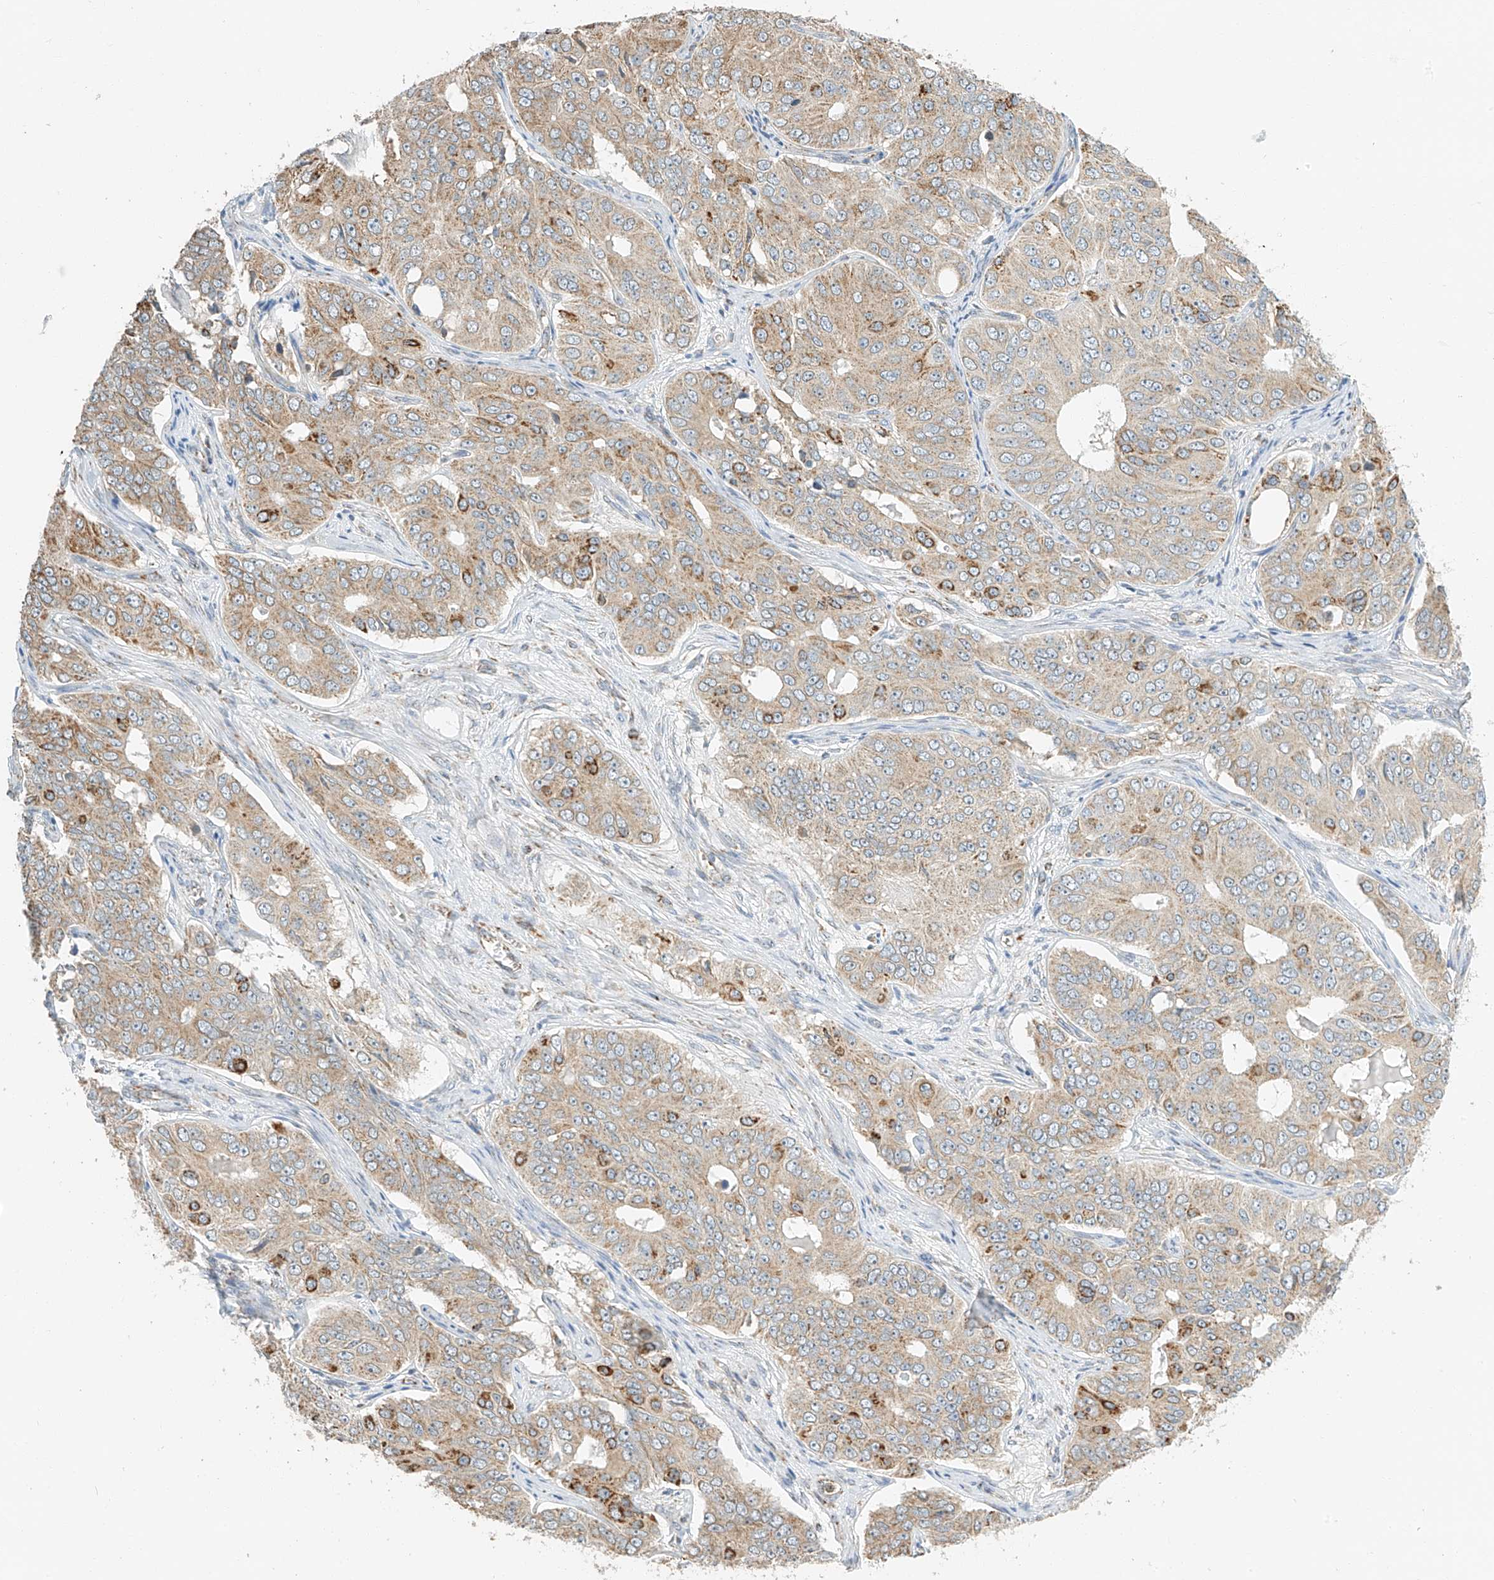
{"staining": {"intensity": "moderate", "quantity": "<25%", "location": "cytoplasmic/membranous"}, "tissue": "ovarian cancer", "cell_type": "Tumor cells", "image_type": "cancer", "snomed": [{"axis": "morphology", "description": "Carcinoma, endometroid"}, {"axis": "topography", "description": "Ovary"}], "caption": "Protein staining displays moderate cytoplasmic/membranous staining in about <25% of tumor cells in ovarian cancer (endometroid carcinoma). (Brightfield microscopy of DAB IHC at high magnification).", "gene": "YIPF7", "patient": {"sex": "female", "age": 51}}